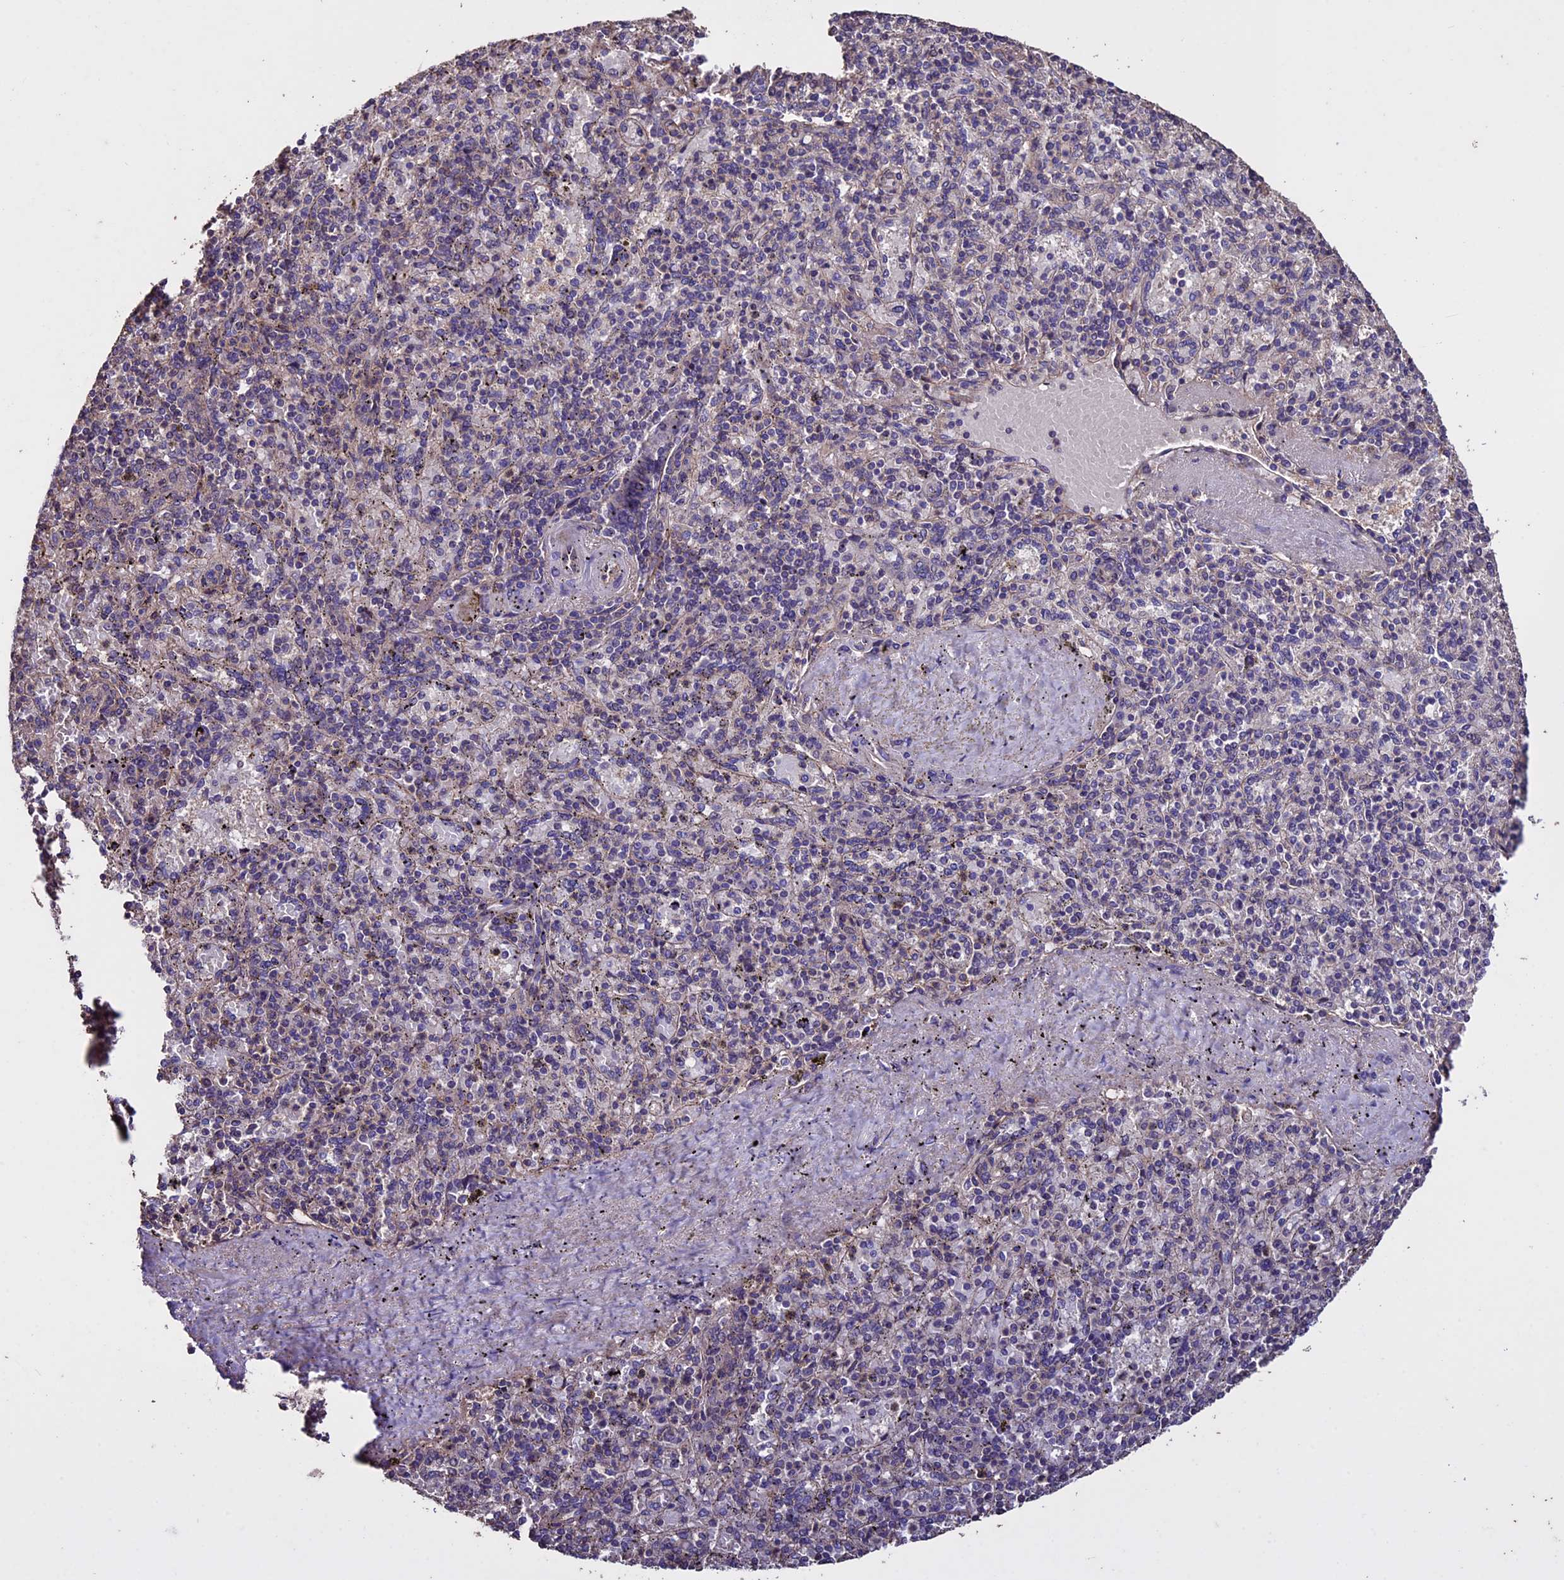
{"staining": {"intensity": "negative", "quantity": "none", "location": "none"}, "tissue": "spleen", "cell_type": "Cells in red pulp", "image_type": "normal", "snomed": [{"axis": "morphology", "description": "Normal tissue, NOS"}, {"axis": "topography", "description": "Spleen"}], "caption": "Image shows no significant protein expression in cells in red pulp of normal spleen.", "gene": "USB1", "patient": {"sex": "male", "age": 82}}